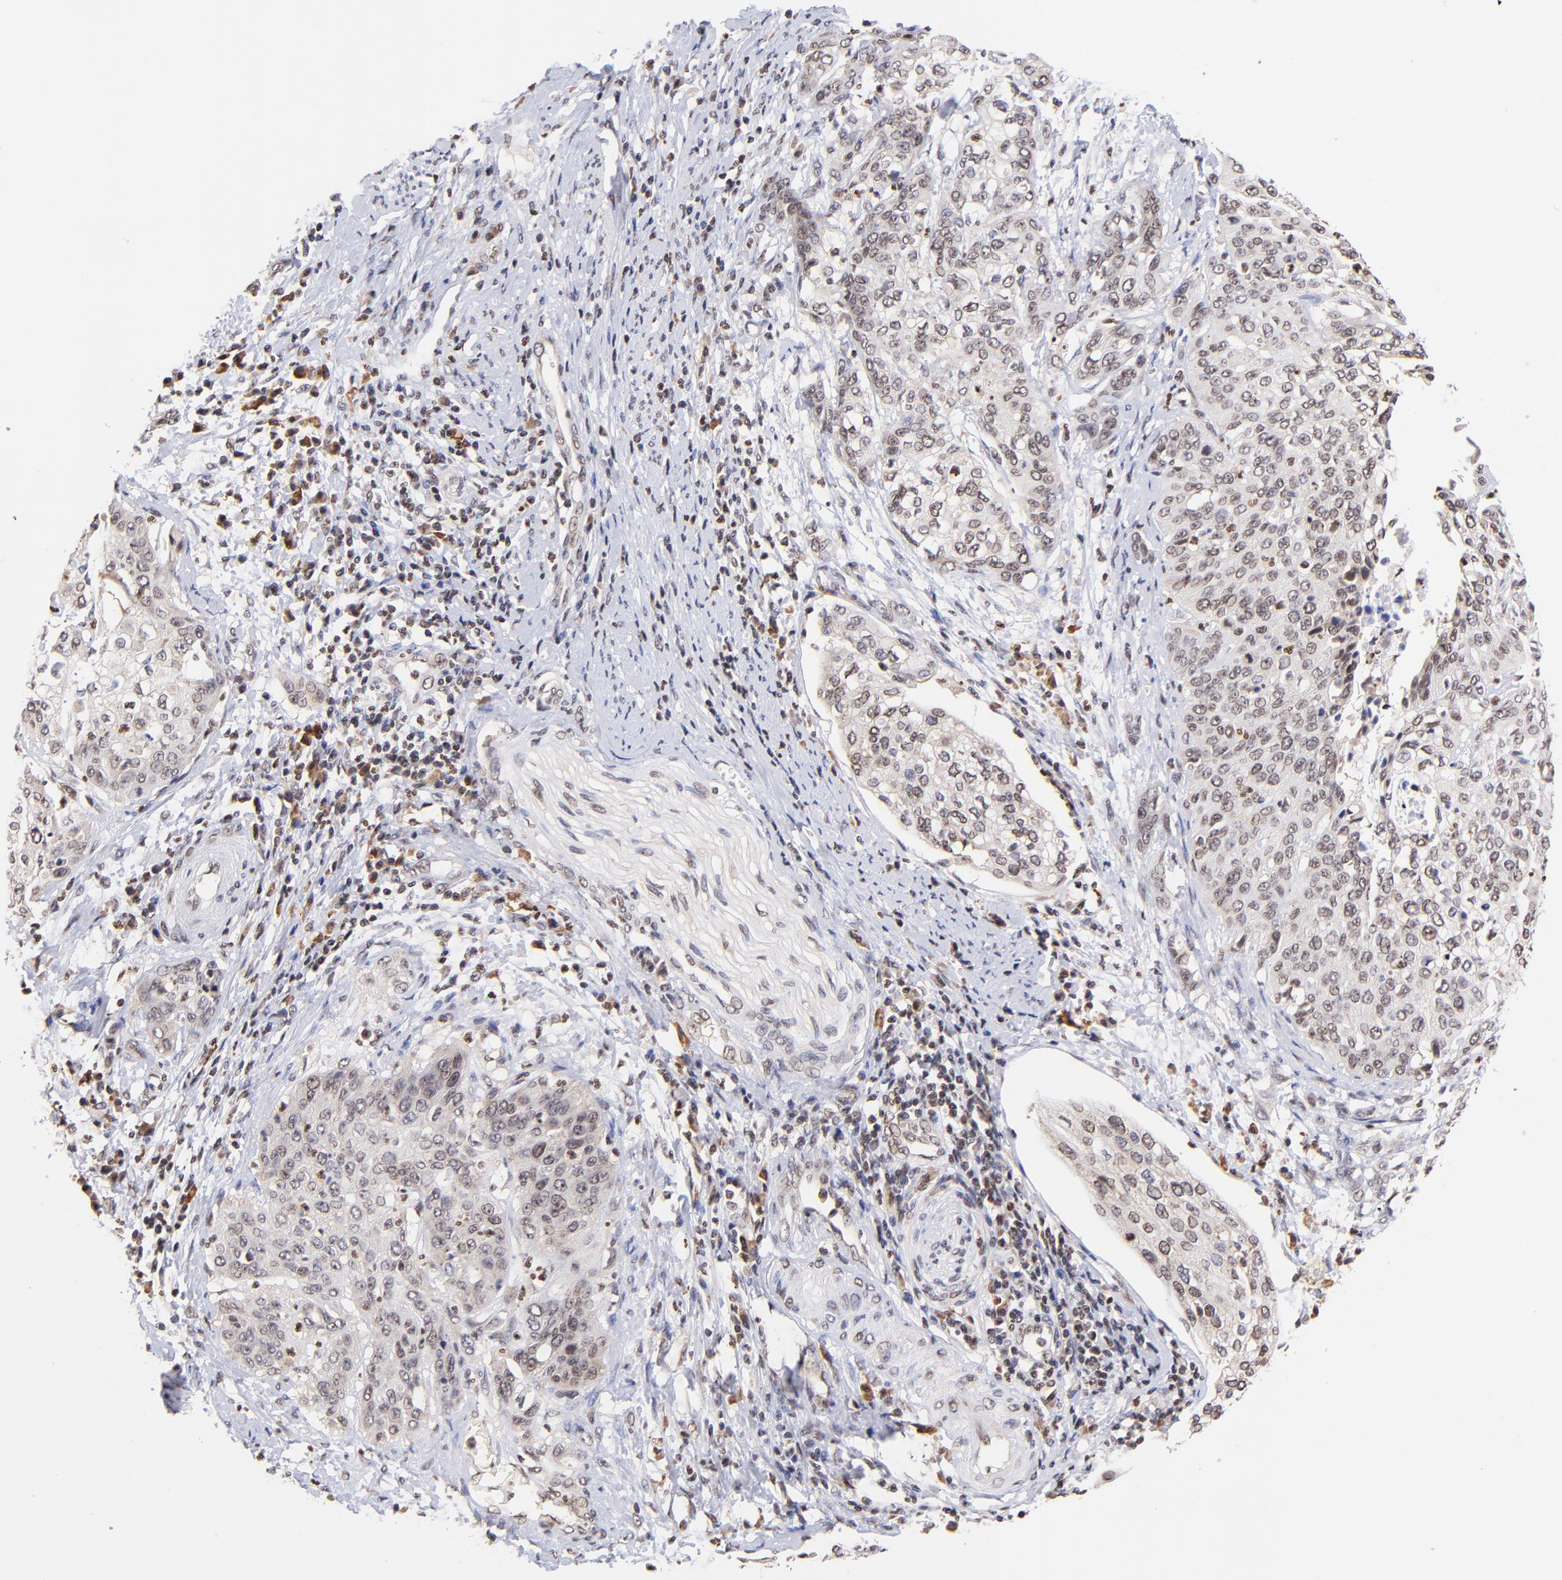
{"staining": {"intensity": "moderate", "quantity": ">75%", "location": "nuclear"}, "tissue": "cervical cancer", "cell_type": "Tumor cells", "image_type": "cancer", "snomed": [{"axis": "morphology", "description": "Squamous cell carcinoma, NOS"}, {"axis": "topography", "description": "Cervix"}], "caption": "This histopathology image shows IHC staining of cervical squamous cell carcinoma, with medium moderate nuclear staining in approximately >75% of tumor cells.", "gene": "WDR25", "patient": {"sex": "female", "age": 41}}